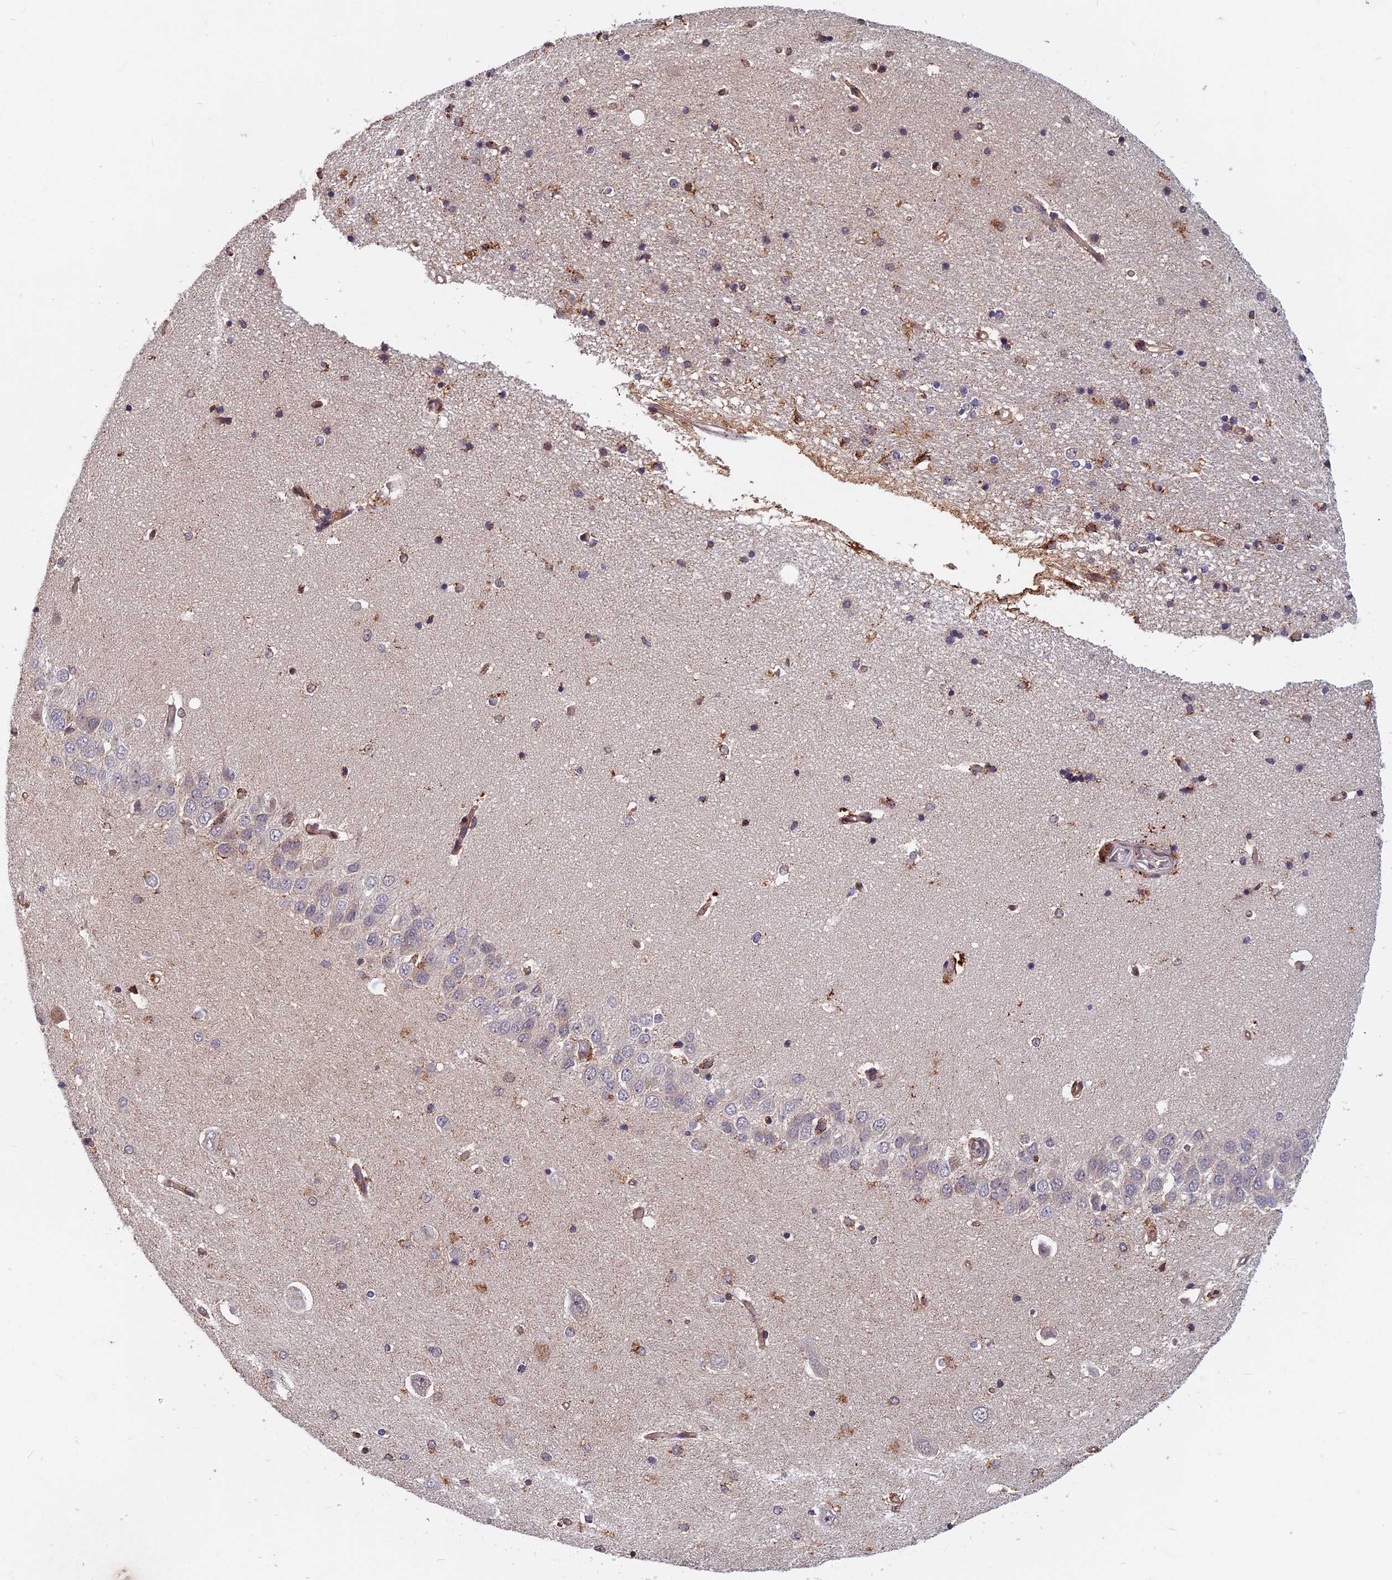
{"staining": {"intensity": "moderate", "quantity": "<25%", "location": "cytoplasmic/membranous"}, "tissue": "hippocampus", "cell_type": "Glial cells", "image_type": "normal", "snomed": [{"axis": "morphology", "description": "Normal tissue, NOS"}, {"axis": "topography", "description": "Hippocampus"}], "caption": "This photomicrograph shows immunohistochemistry (IHC) staining of normal human hippocampus, with low moderate cytoplasmic/membranous staining in approximately <25% of glial cells.", "gene": "SPG11", "patient": {"sex": "male", "age": 45}}